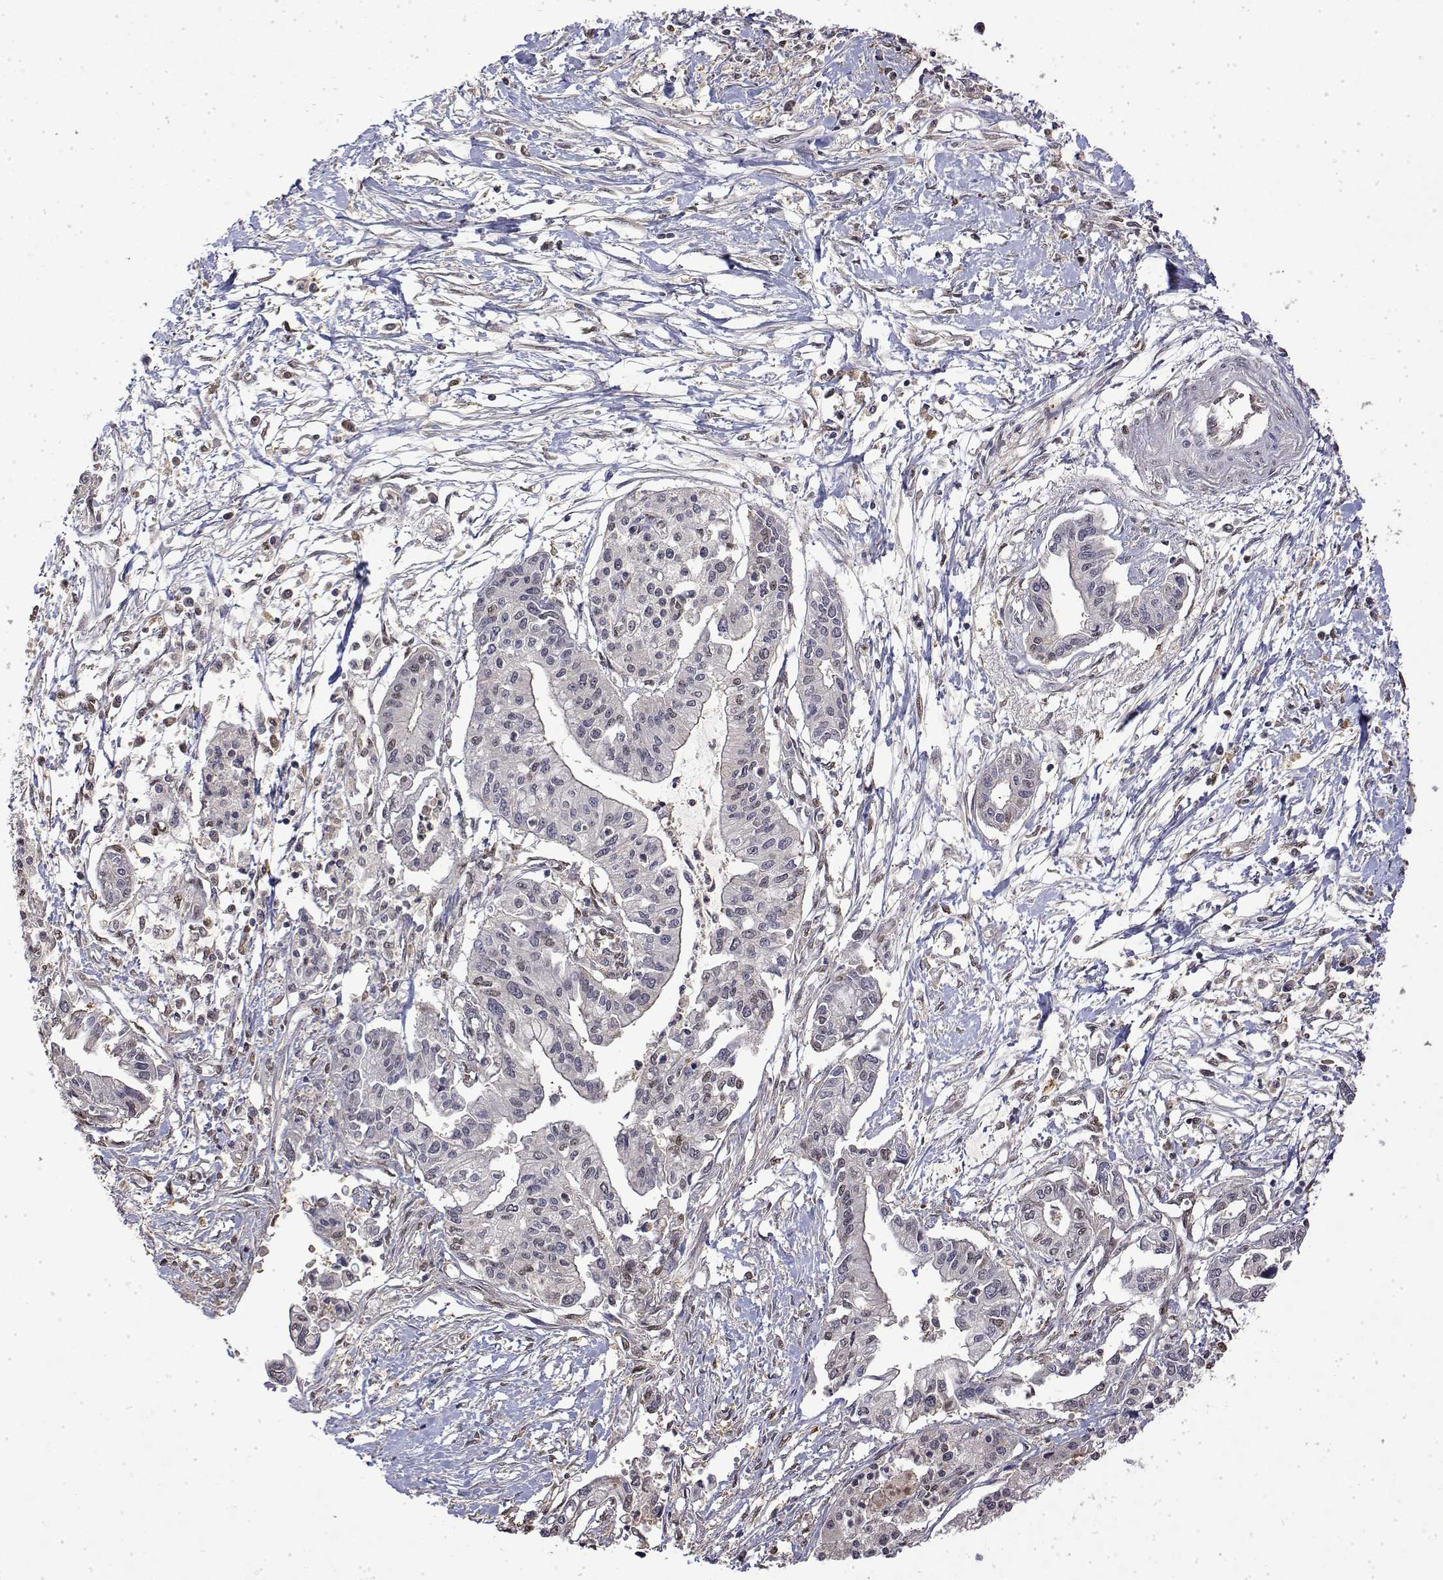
{"staining": {"intensity": "weak", "quantity": "<25%", "location": "nuclear"}, "tissue": "pancreatic cancer", "cell_type": "Tumor cells", "image_type": "cancer", "snomed": [{"axis": "morphology", "description": "Adenocarcinoma, NOS"}, {"axis": "topography", "description": "Pancreas"}], "caption": "Adenocarcinoma (pancreatic) stained for a protein using immunohistochemistry (IHC) displays no positivity tumor cells.", "gene": "TPI1", "patient": {"sex": "male", "age": 60}}